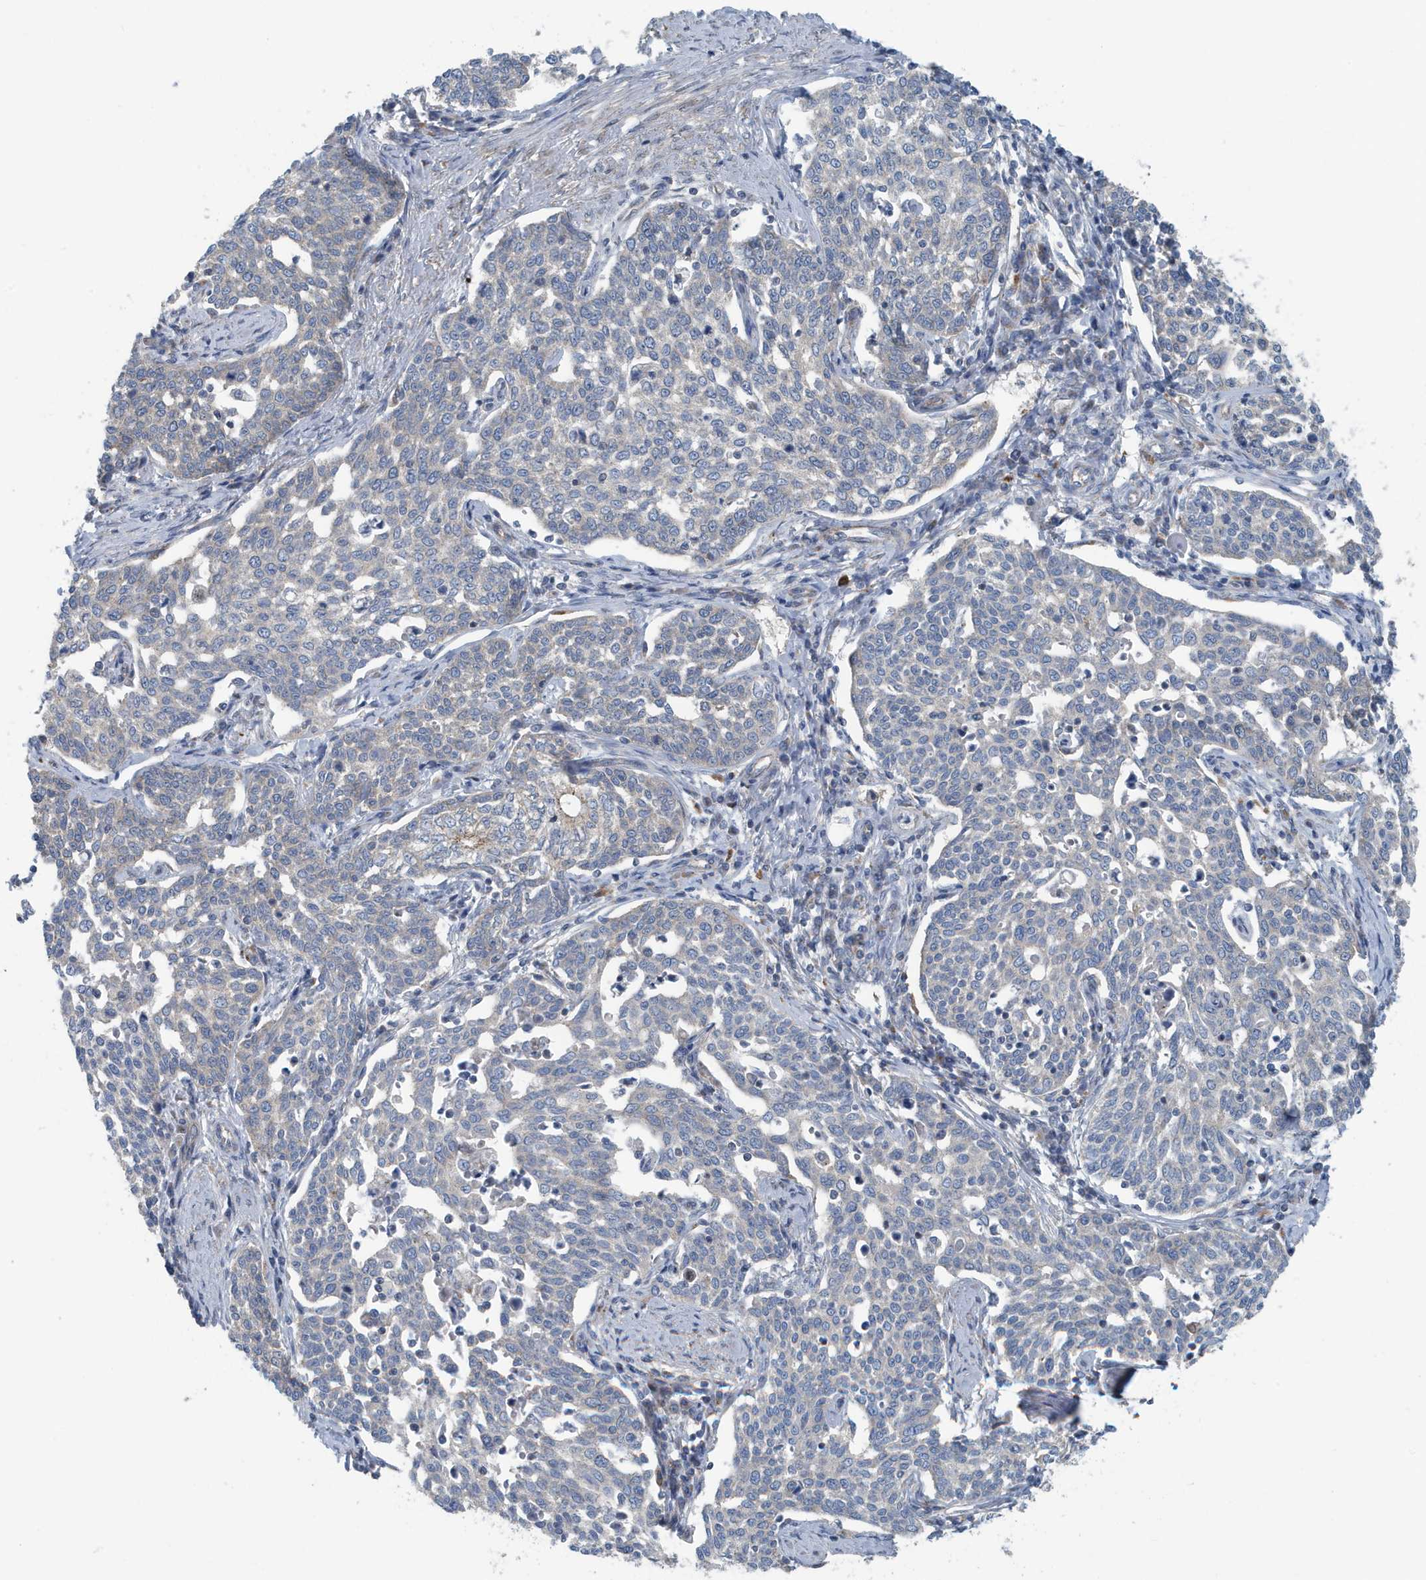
{"staining": {"intensity": "negative", "quantity": "none", "location": "none"}, "tissue": "cervical cancer", "cell_type": "Tumor cells", "image_type": "cancer", "snomed": [{"axis": "morphology", "description": "Squamous cell carcinoma, NOS"}, {"axis": "topography", "description": "Cervix"}], "caption": "High magnification brightfield microscopy of cervical cancer stained with DAB (brown) and counterstained with hematoxylin (blue): tumor cells show no significant positivity.", "gene": "PPM1M", "patient": {"sex": "female", "age": 34}}